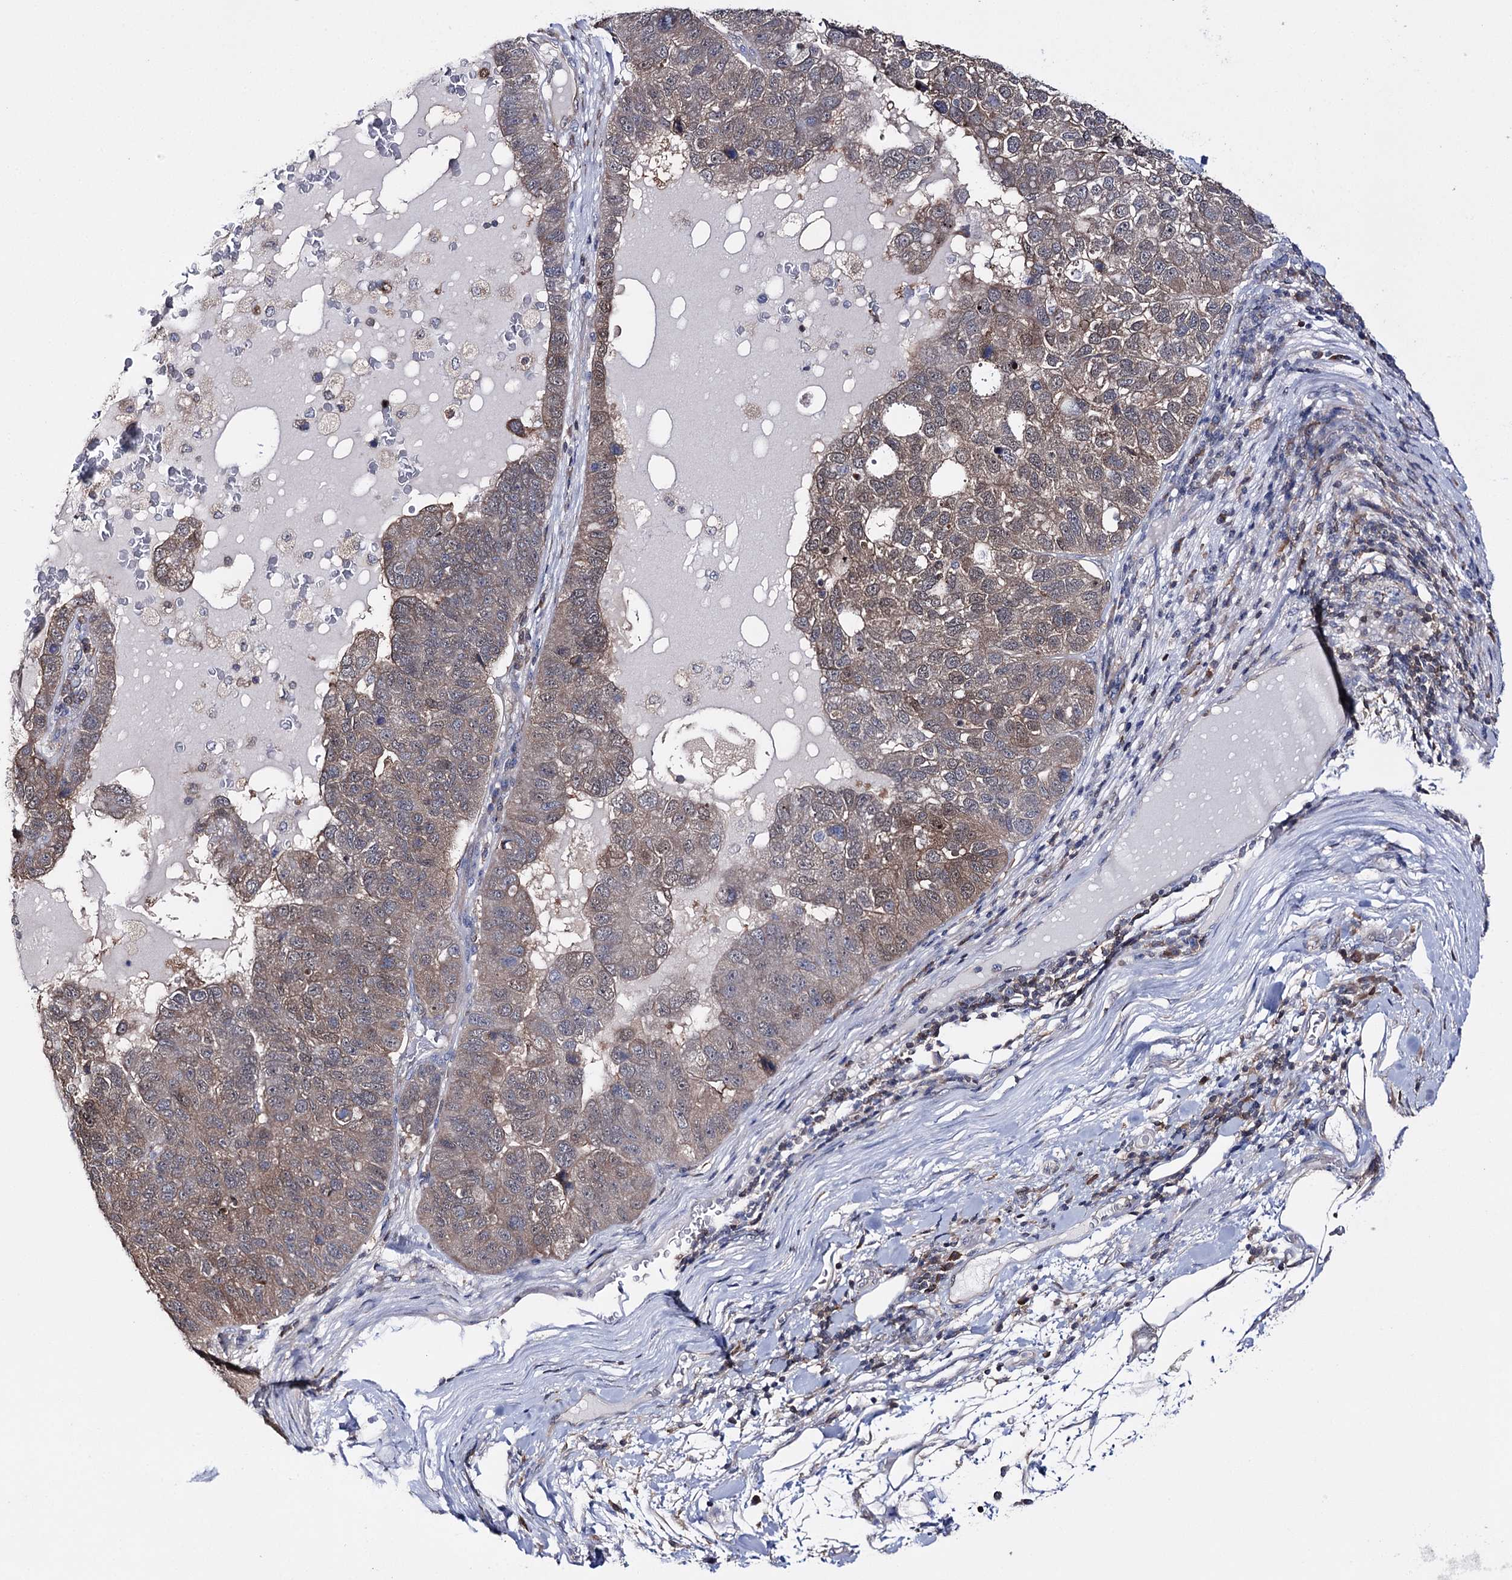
{"staining": {"intensity": "weak", "quantity": ">75%", "location": "cytoplasmic/membranous"}, "tissue": "pancreatic cancer", "cell_type": "Tumor cells", "image_type": "cancer", "snomed": [{"axis": "morphology", "description": "Adenocarcinoma, NOS"}, {"axis": "topography", "description": "Pancreas"}], "caption": "Approximately >75% of tumor cells in human pancreatic cancer (adenocarcinoma) reveal weak cytoplasmic/membranous protein staining as visualized by brown immunohistochemical staining.", "gene": "PTER", "patient": {"sex": "female", "age": 61}}